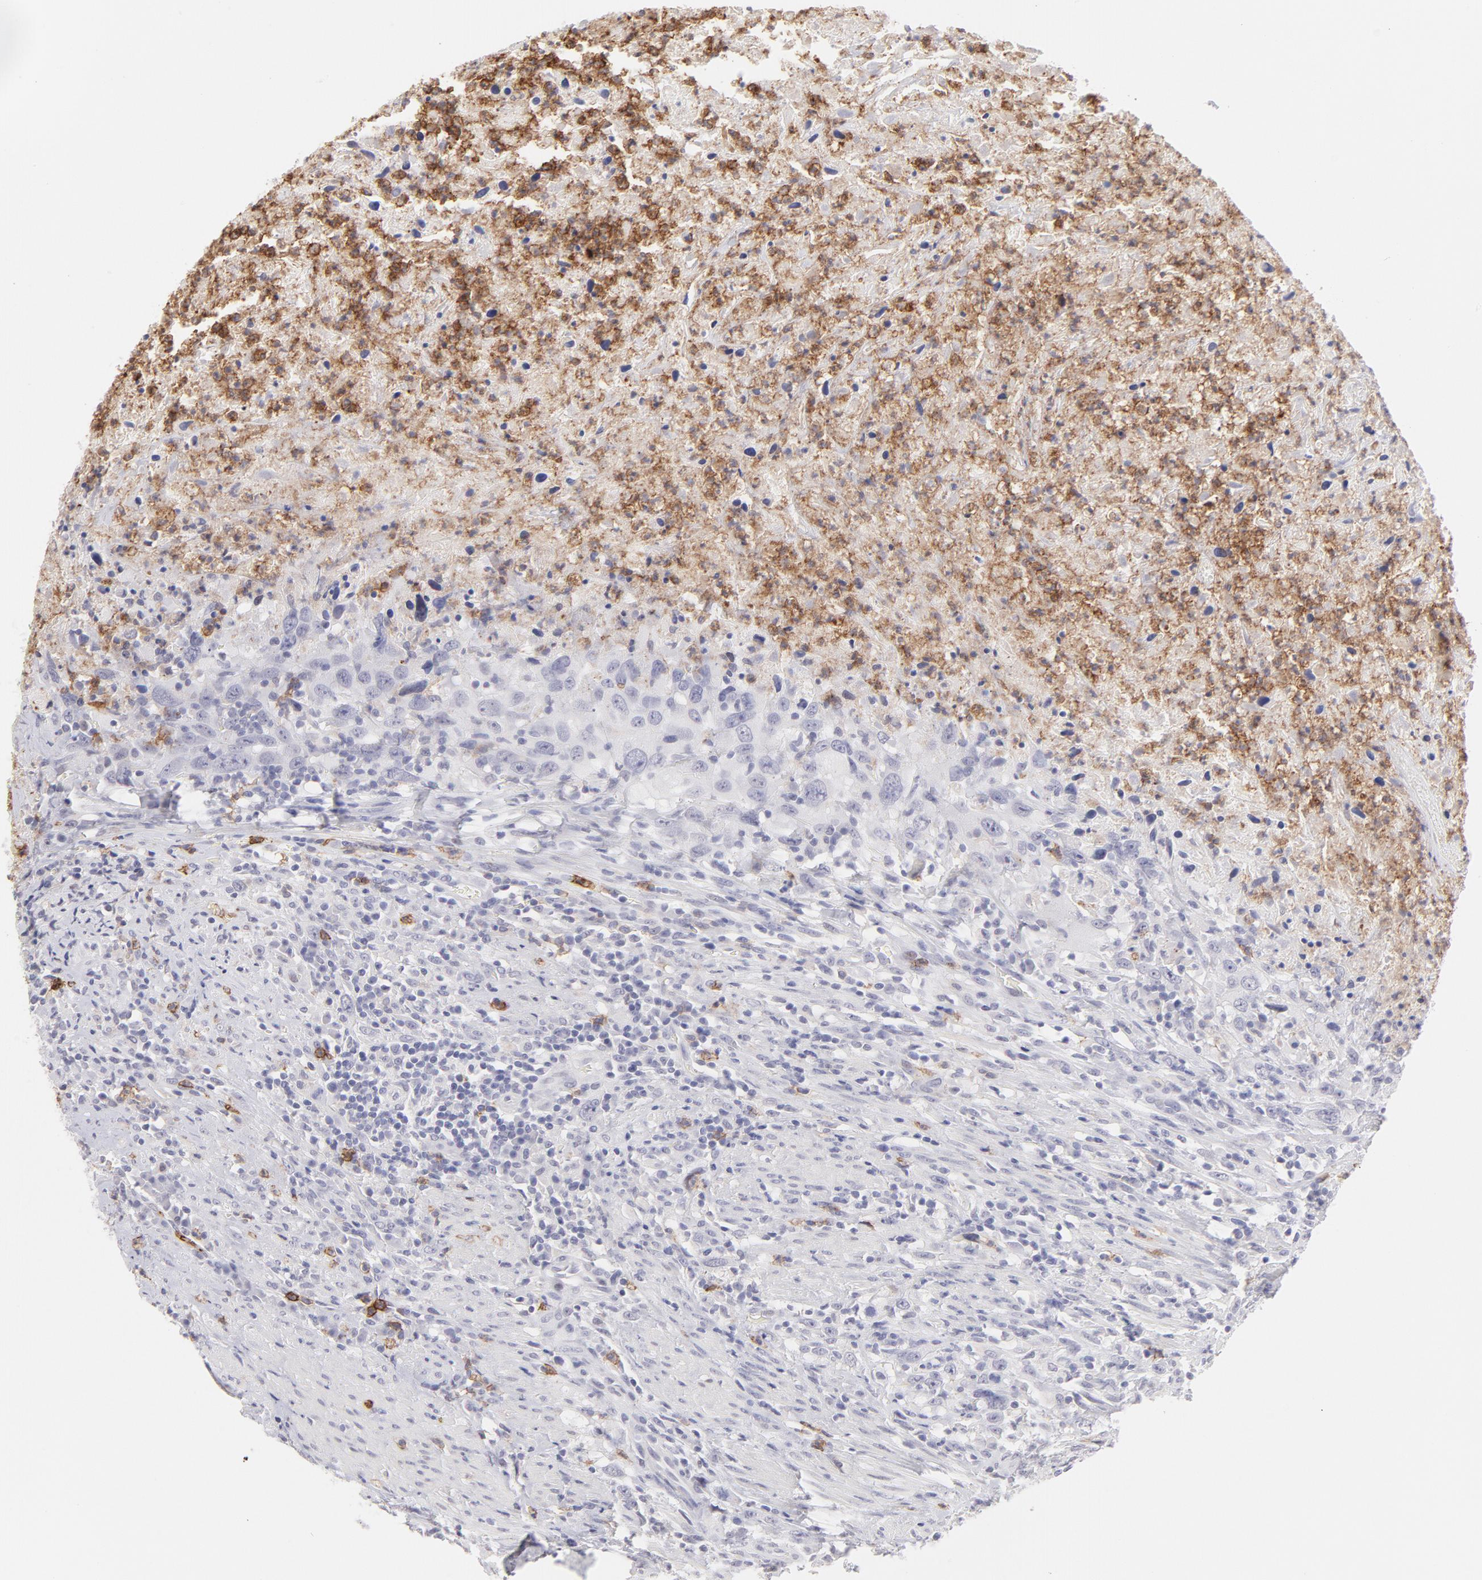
{"staining": {"intensity": "negative", "quantity": "none", "location": "none"}, "tissue": "urothelial cancer", "cell_type": "Tumor cells", "image_type": "cancer", "snomed": [{"axis": "morphology", "description": "Urothelial carcinoma, High grade"}, {"axis": "topography", "description": "Urinary bladder"}], "caption": "Human urothelial cancer stained for a protein using immunohistochemistry exhibits no positivity in tumor cells.", "gene": "LTB4R", "patient": {"sex": "male", "age": 61}}